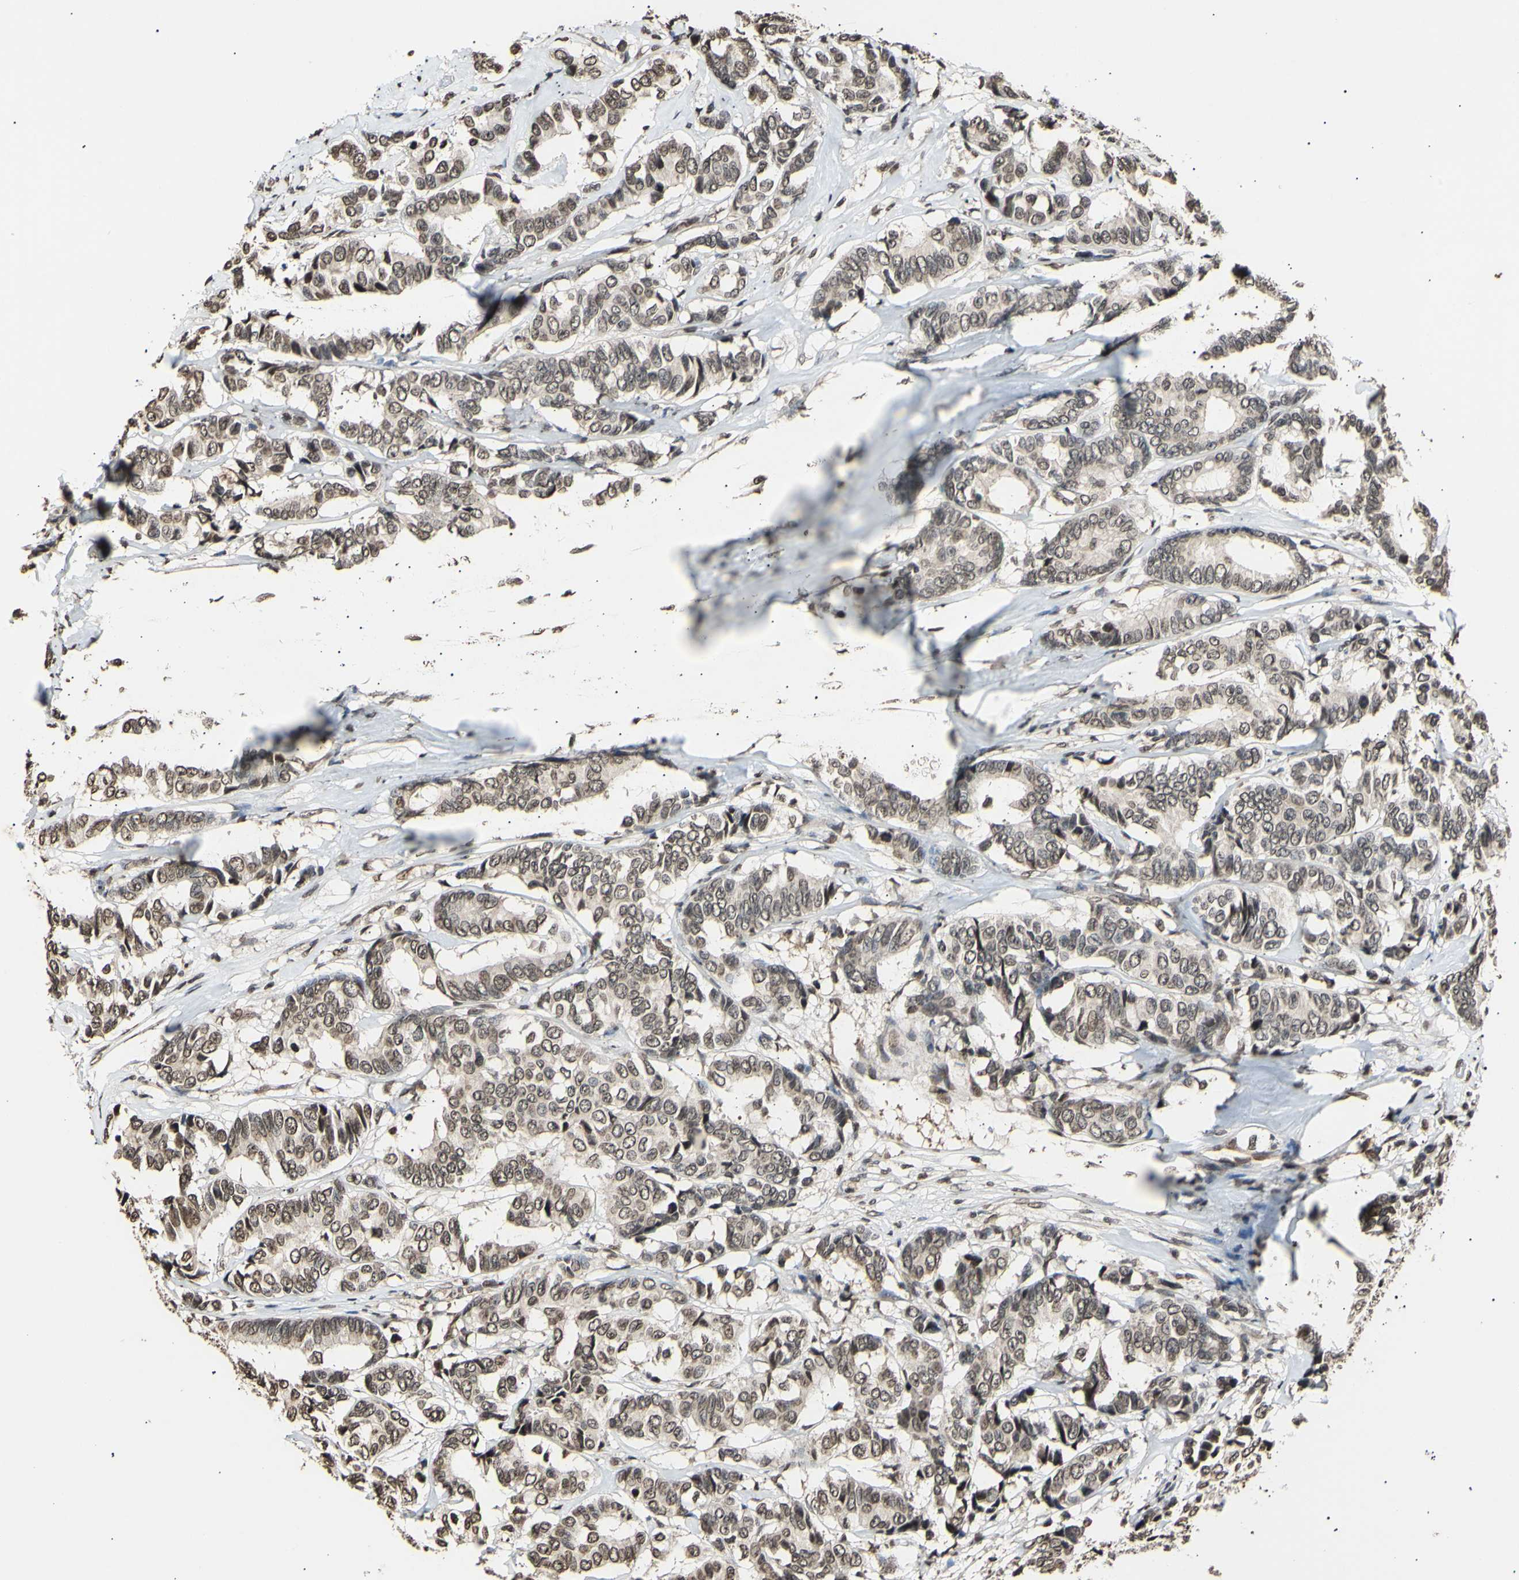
{"staining": {"intensity": "moderate", "quantity": ">75%", "location": "cytoplasmic/membranous,nuclear"}, "tissue": "breast cancer", "cell_type": "Tumor cells", "image_type": "cancer", "snomed": [{"axis": "morphology", "description": "Duct carcinoma"}, {"axis": "topography", "description": "Breast"}], "caption": "DAB (3,3'-diaminobenzidine) immunohistochemical staining of breast cancer shows moderate cytoplasmic/membranous and nuclear protein expression in about >75% of tumor cells. (IHC, brightfield microscopy, high magnification).", "gene": "ANAPC7", "patient": {"sex": "female", "age": 87}}